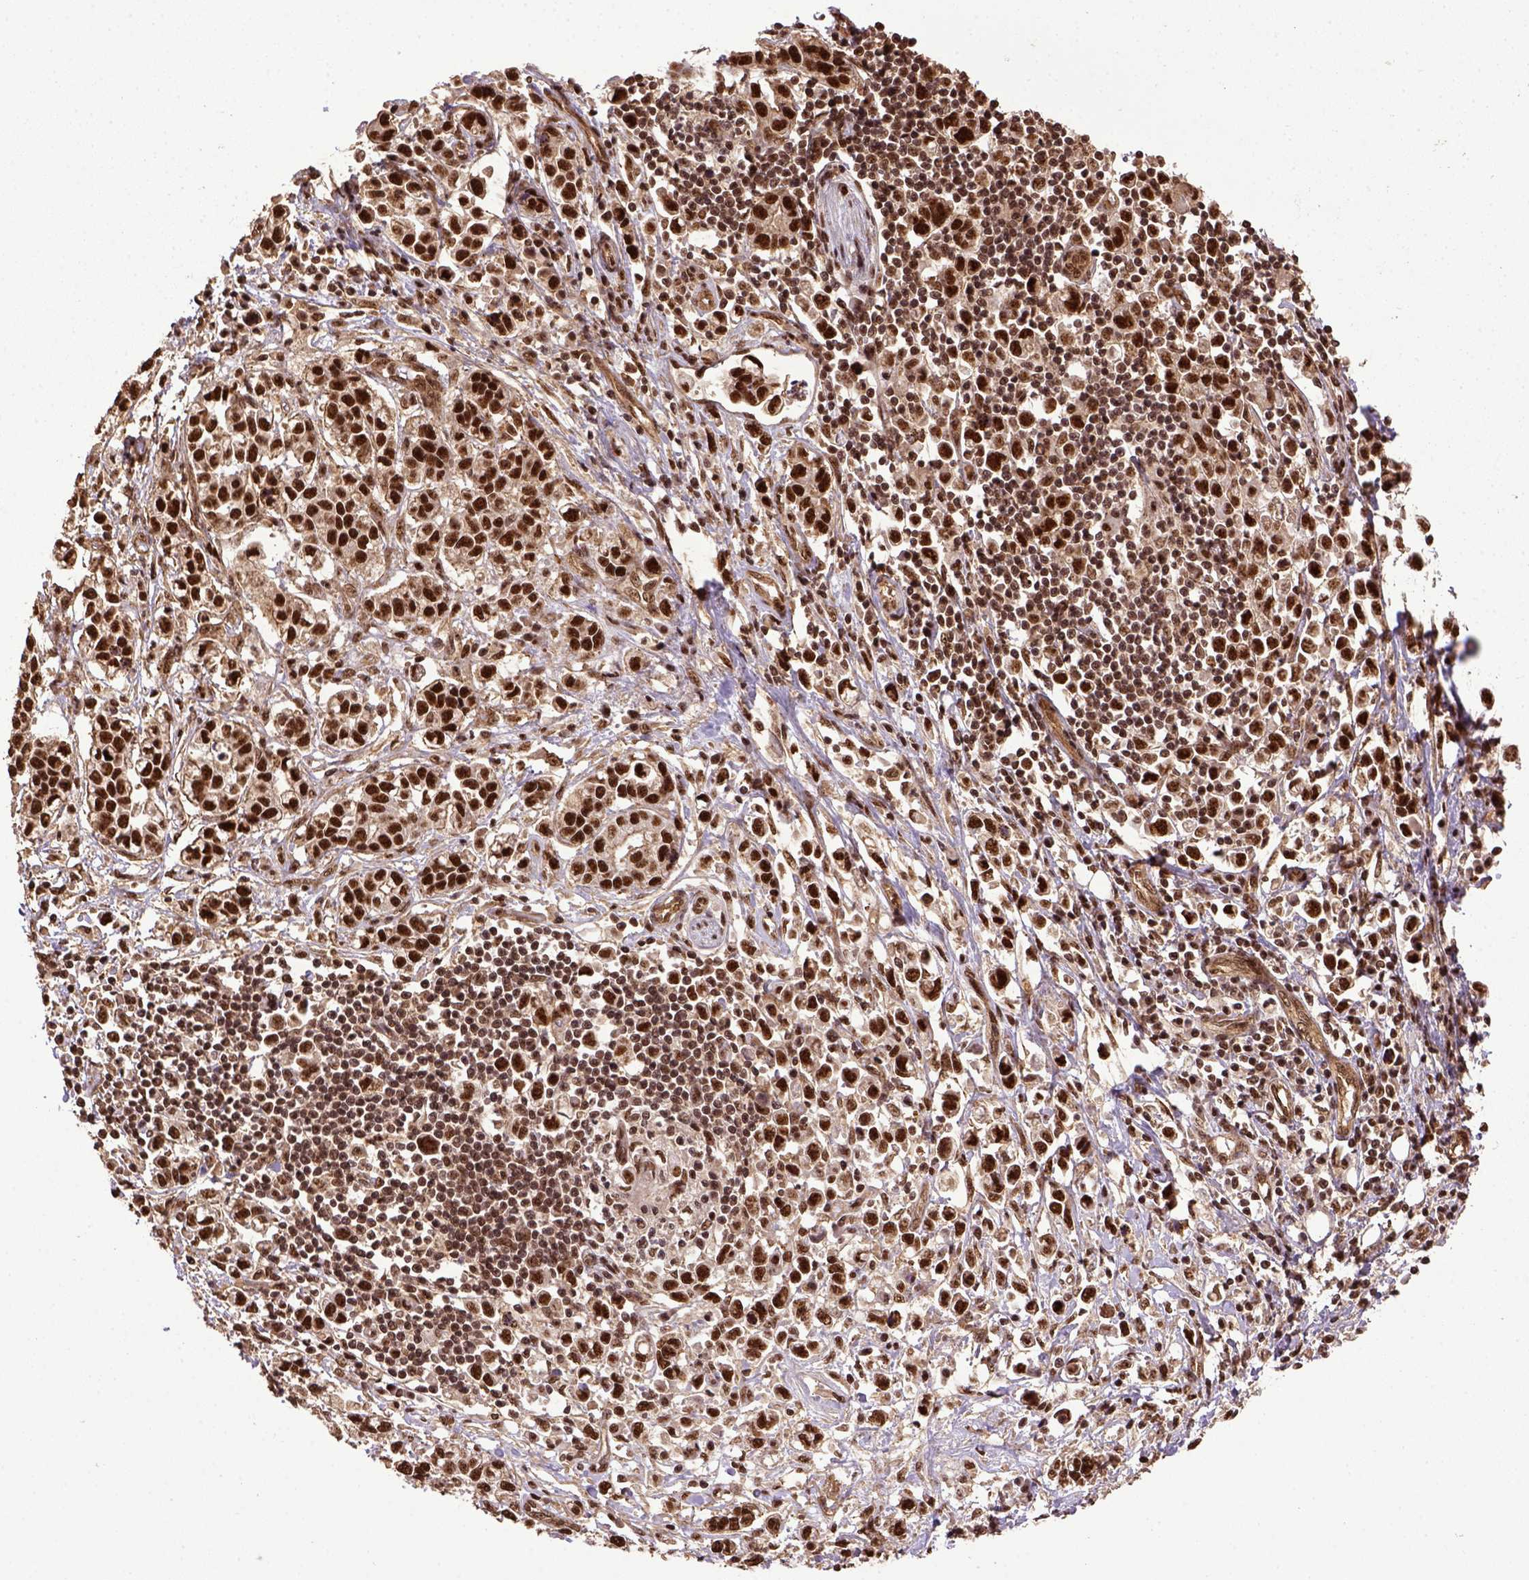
{"staining": {"intensity": "strong", "quantity": ">75%", "location": "nuclear"}, "tissue": "stomach cancer", "cell_type": "Tumor cells", "image_type": "cancer", "snomed": [{"axis": "morphology", "description": "Adenocarcinoma, NOS"}, {"axis": "topography", "description": "Stomach"}], "caption": "Stomach cancer was stained to show a protein in brown. There is high levels of strong nuclear positivity in approximately >75% of tumor cells.", "gene": "PPIG", "patient": {"sex": "male", "age": 93}}